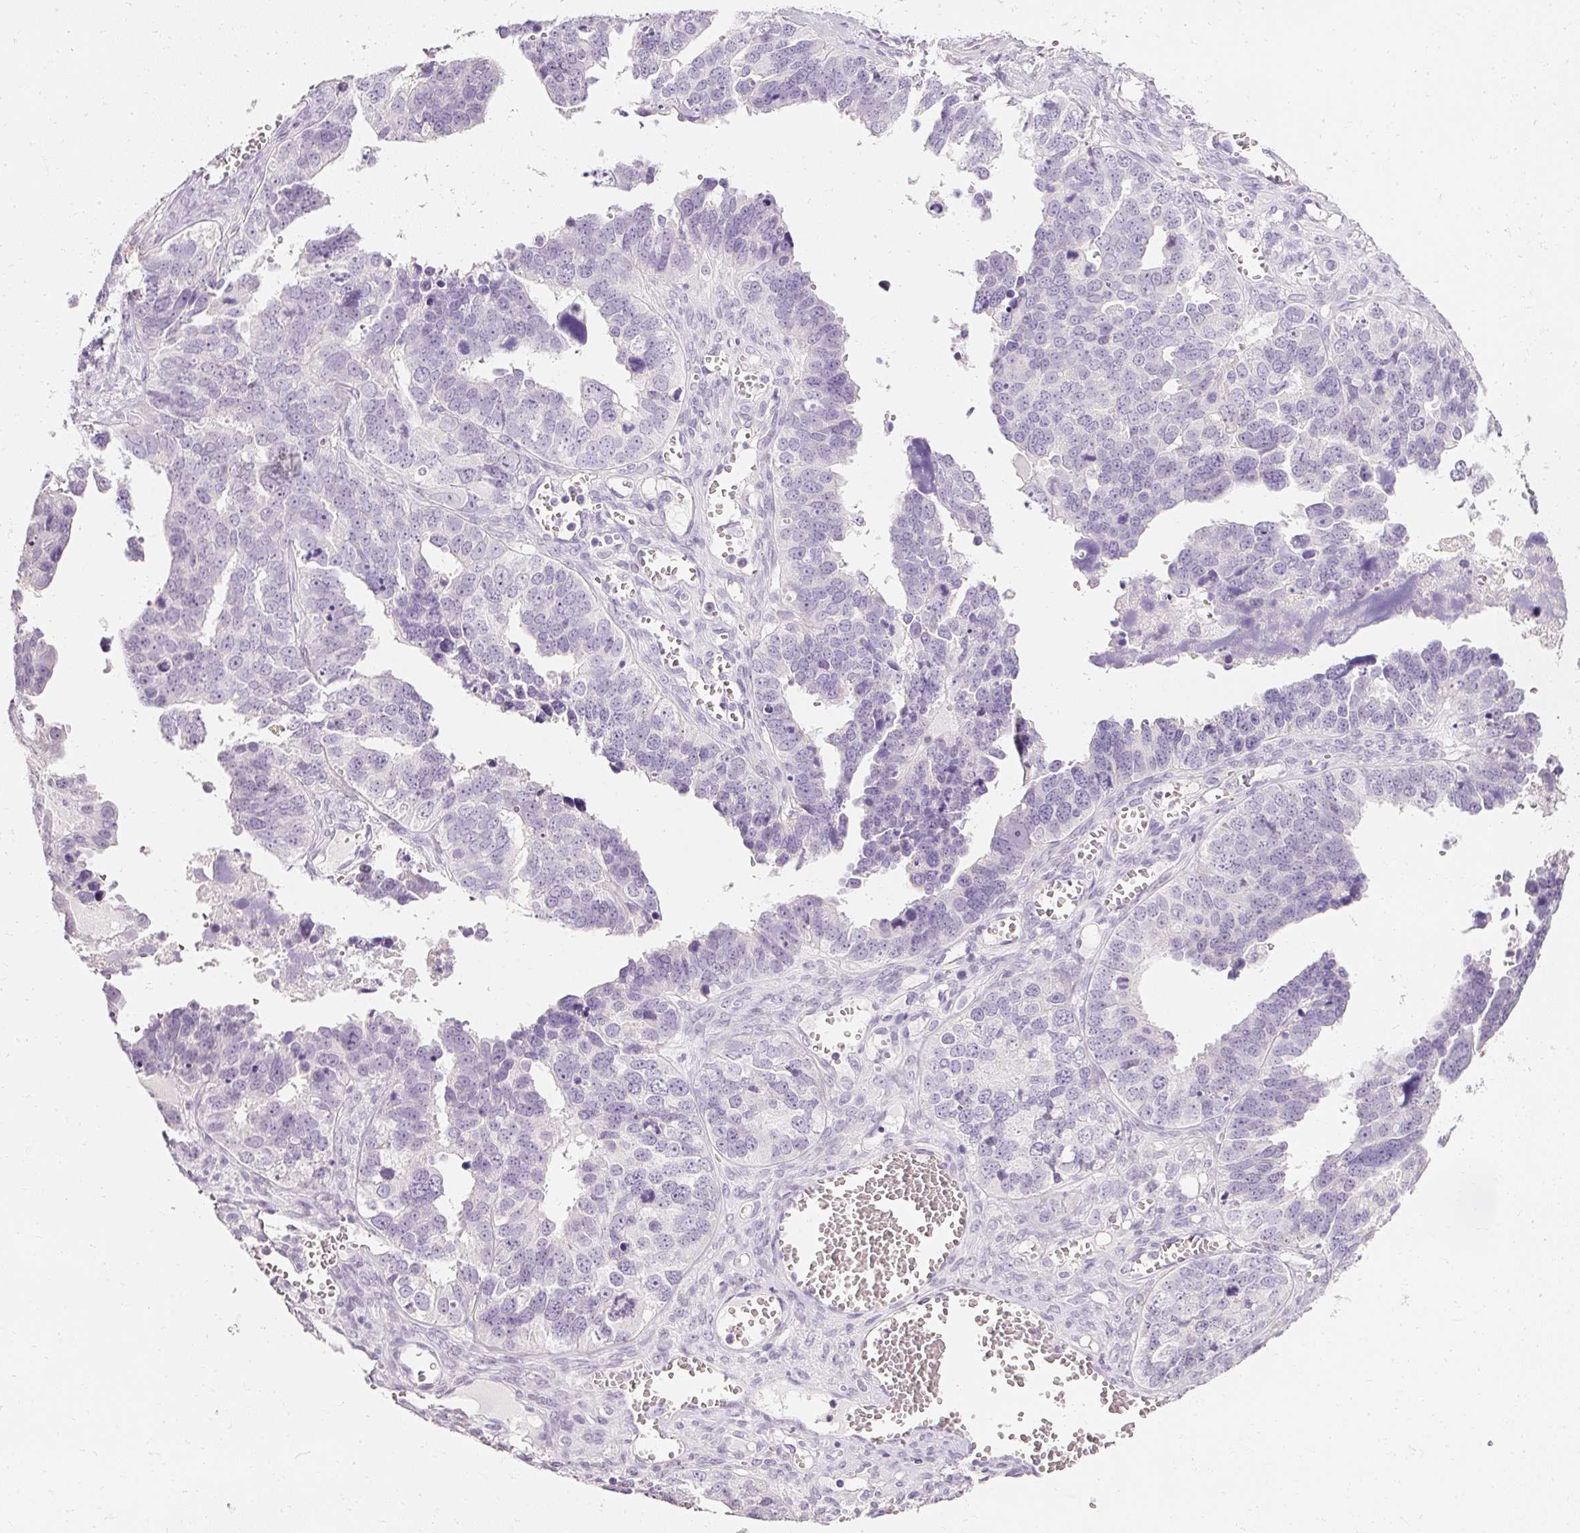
{"staining": {"intensity": "negative", "quantity": "none", "location": "none"}, "tissue": "ovarian cancer", "cell_type": "Tumor cells", "image_type": "cancer", "snomed": [{"axis": "morphology", "description": "Cystadenocarcinoma, serous, NOS"}, {"axis": "topography", "description": "Ovary"}], "caption": "IHC image of ovarian cancer stained for a protein (brown), which demonstrates no staining in tumor cells.", "gene": "ELAVL3", "patient": {"sex": "female", "age": 76}}